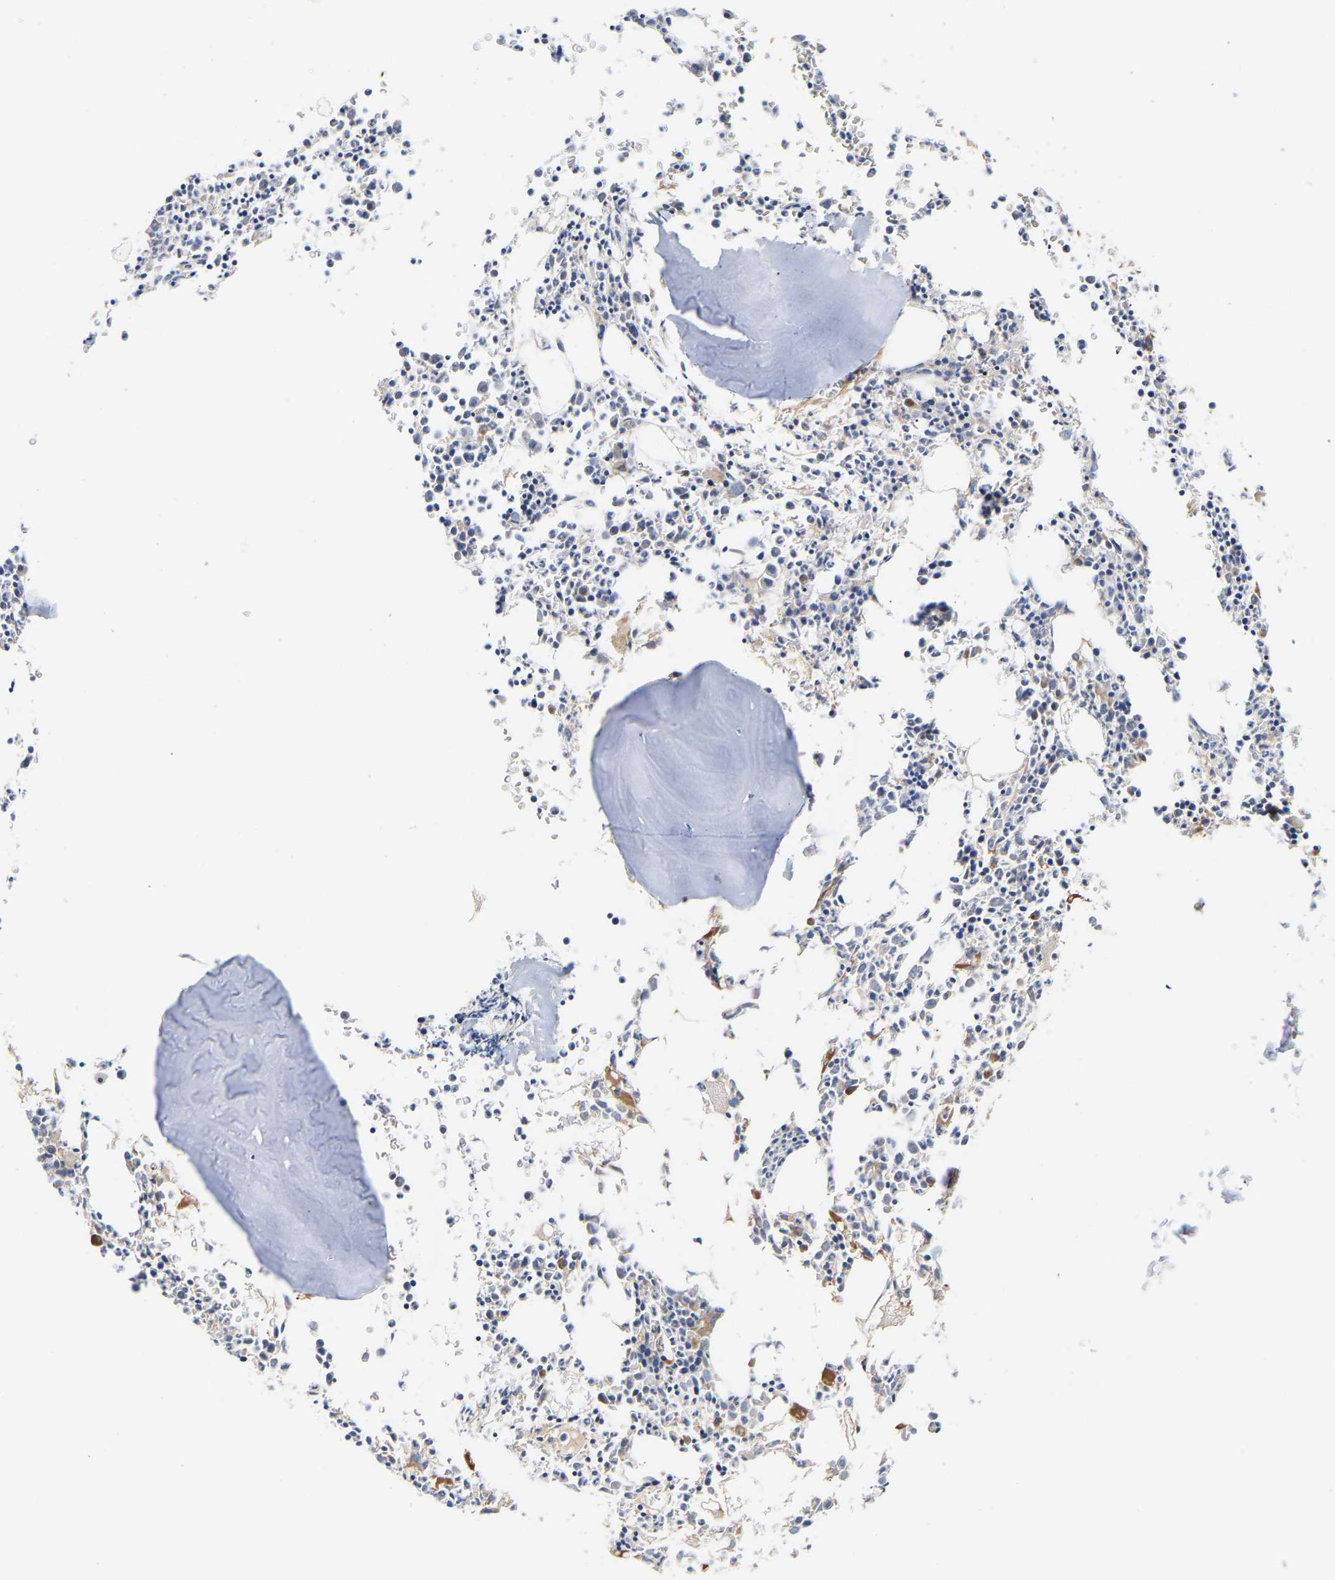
{"staining": {"intensity": "moderate", "quantity": "<25%", "location": "cytoplasmic/membranous"}, "tissue": "bone marrow", "cell_type": "Hematopoietic cells", "image_type": "normal", "snomed": [{"axis": "morphology", "description": "Normal tissue, NOS"}, {"axis": "morphology", "description": "Inflammation, NOS"}, {"axis": "topography", "description": "Bone marrow"}], "caption": "Hematopoietic cells exhibit low levels of moderate cytoplasmic/membranous expression in about <25% of cells in normal bone marrow.", "gene": "AIMP2", "patient": {"sex": "female", "age": 40}}